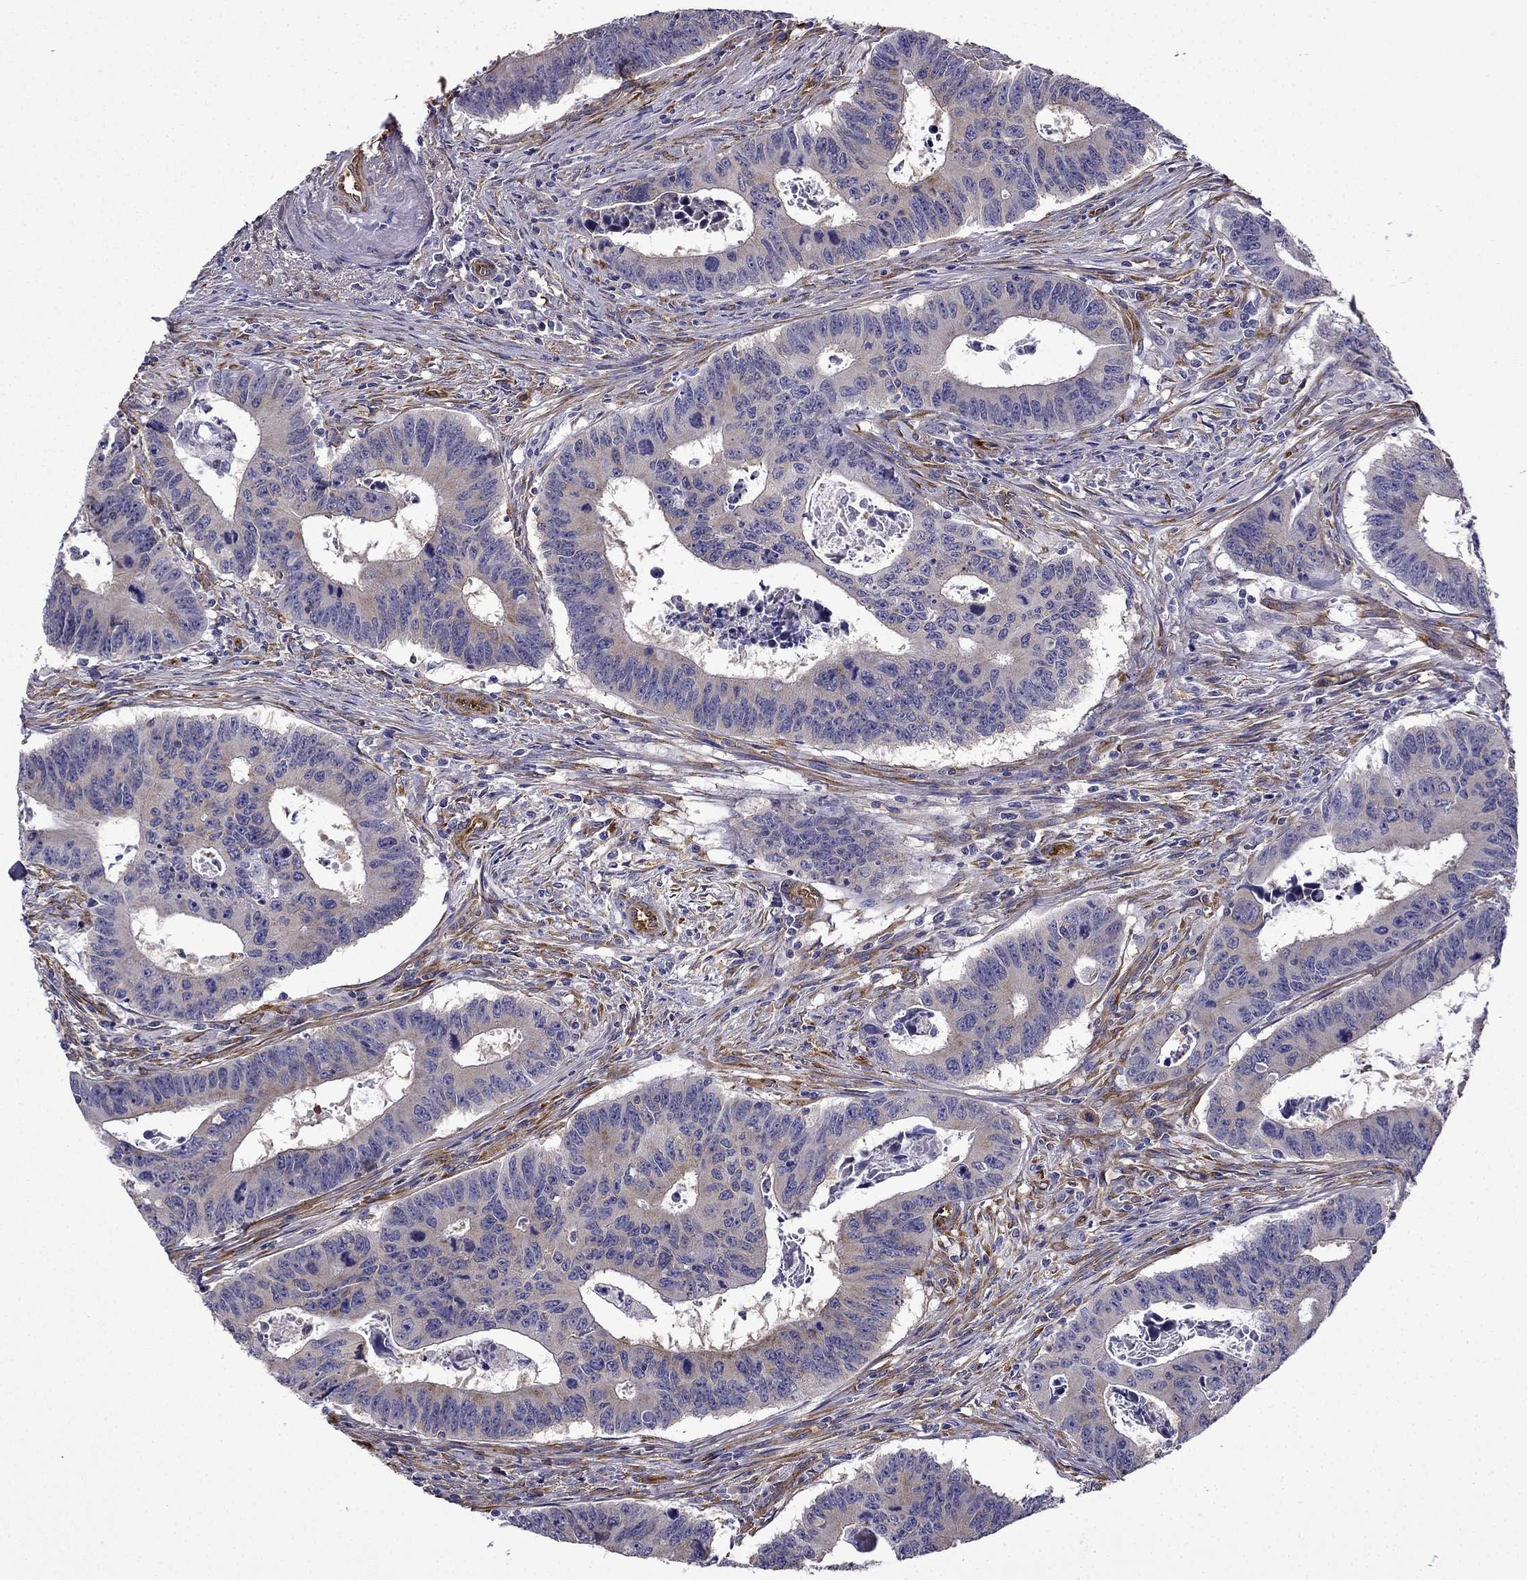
{"staining": {"intensity": "weak", "quantity": "<25%", "location": "cytoplasmic/membranous"}, "tissue": "colorectal cancer", "cell_type": "Tumor cells", "image_type": "cancer", "snomed": [{"axis": "morphology", "description": "Adenocarcinoma, NOS"}, {"axis": "topography", "description": "Appendix"}, {"axis": "topography", "description": "Colon"}, {"axis": "topography", "description": "Cecum"}, {"axis": "topography", "description": "Colon asc"}], "caption": "Immunohistochemistry micrograph of neoplastic tissue: human colorectal cancer (adenocarcinoma) stained with DAB (3,3'-diaminobenzidine) exhibits no significant protein positivity in tumor cells.", "gene": "MAP4", "patient": {"sex": "female", "age": 85}}